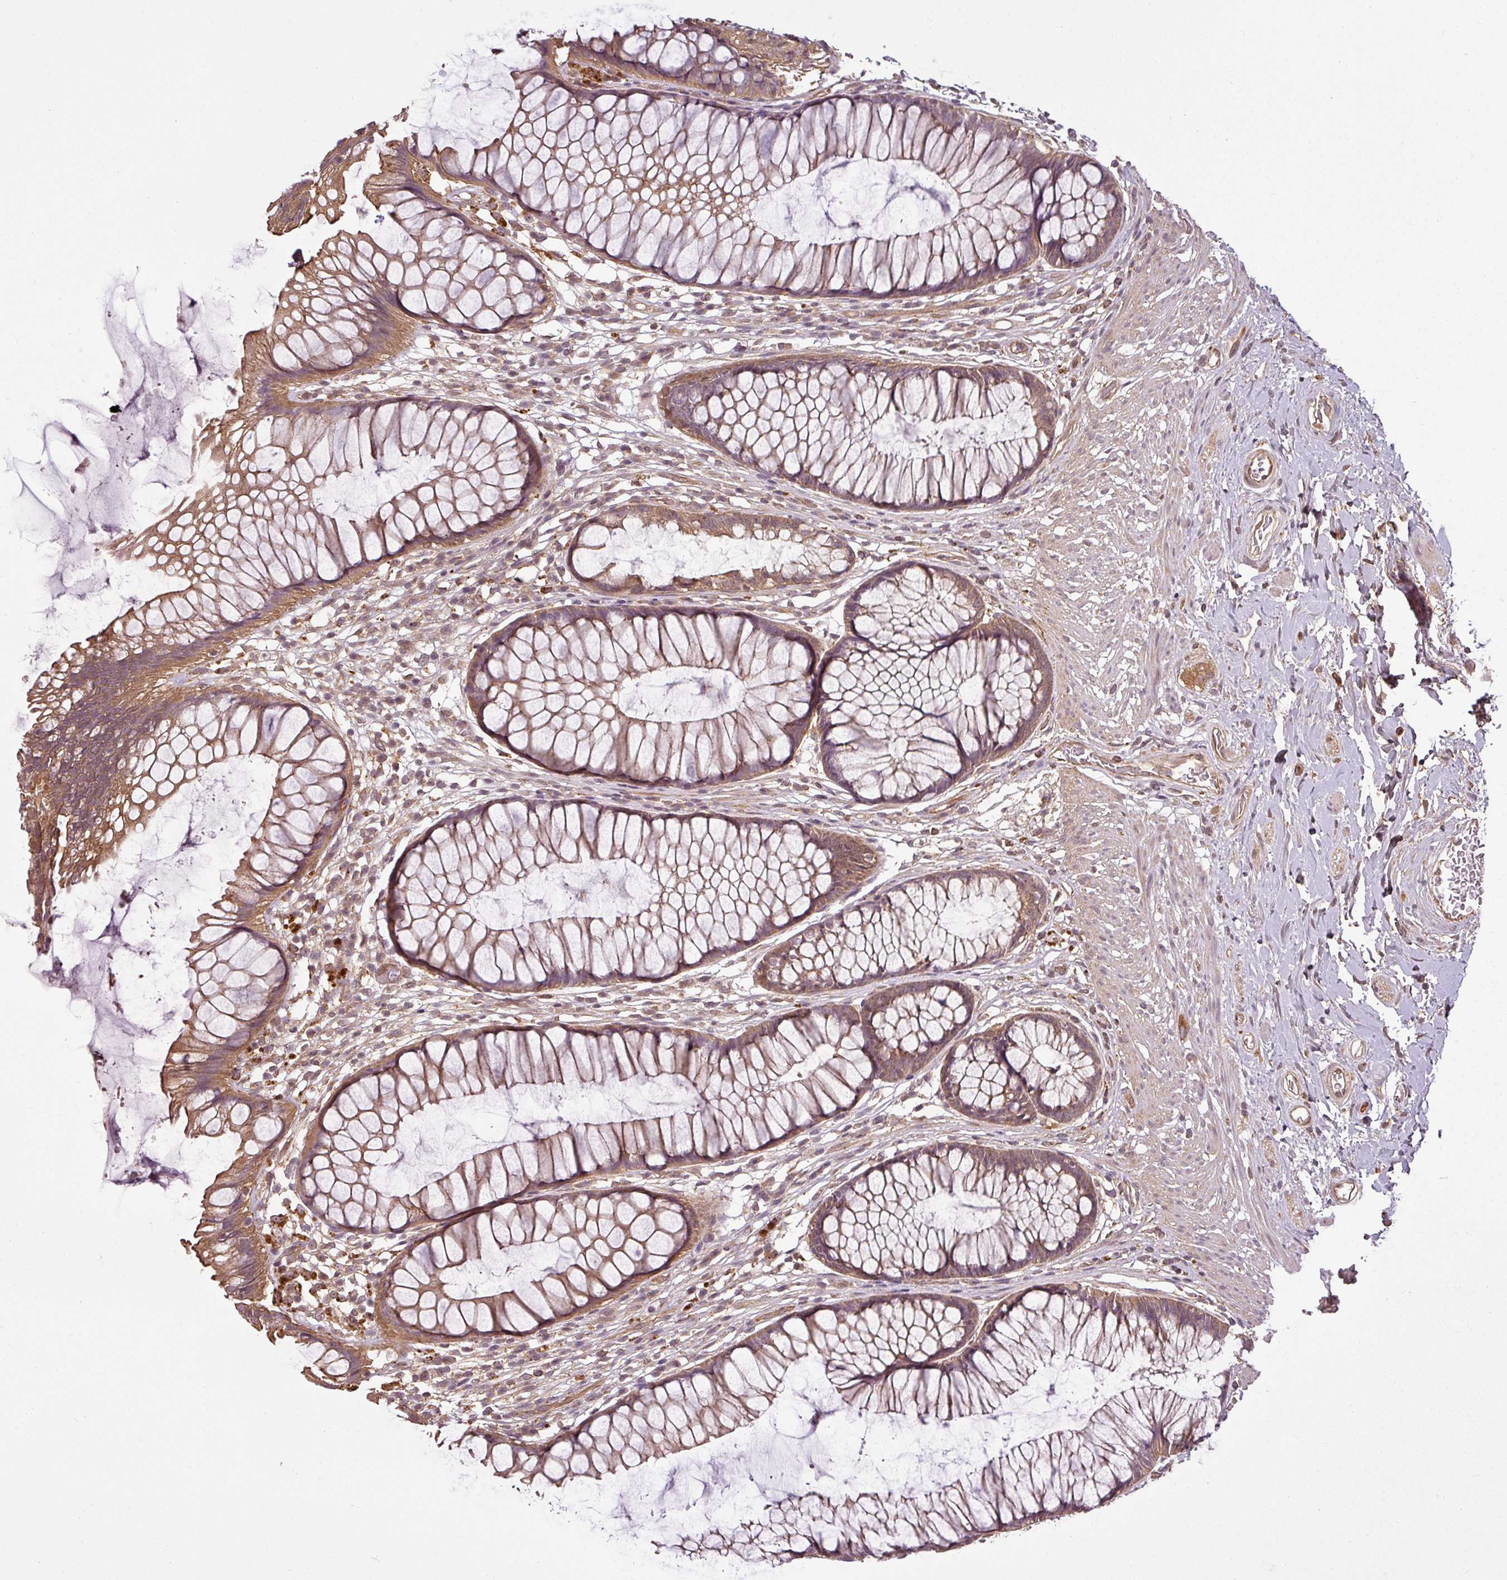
{"staining": {"intensity": "moderate", "quantity": ">75%", "location": "cytoplasmic/membranous"}, "tissue": "rectum", "cell_type": "Glandular cells", "image_type": "normal", "snomed": [{"axis": "morphology", "description": "Normal tissue, NOS"}, {"axis": "topography", "description": "Smooth muscle"}, {"axis": "topography", "description": "Rectum"}], "caption": "Immunohistochemical staining of unremarkable rectum demonstrates >75% levels of moderate cytoplasmic/membranous protein staining in approximately >75% of glandular cells.", "gene": "DIMT1", "patient": {"sex": "male", "age": 53}}